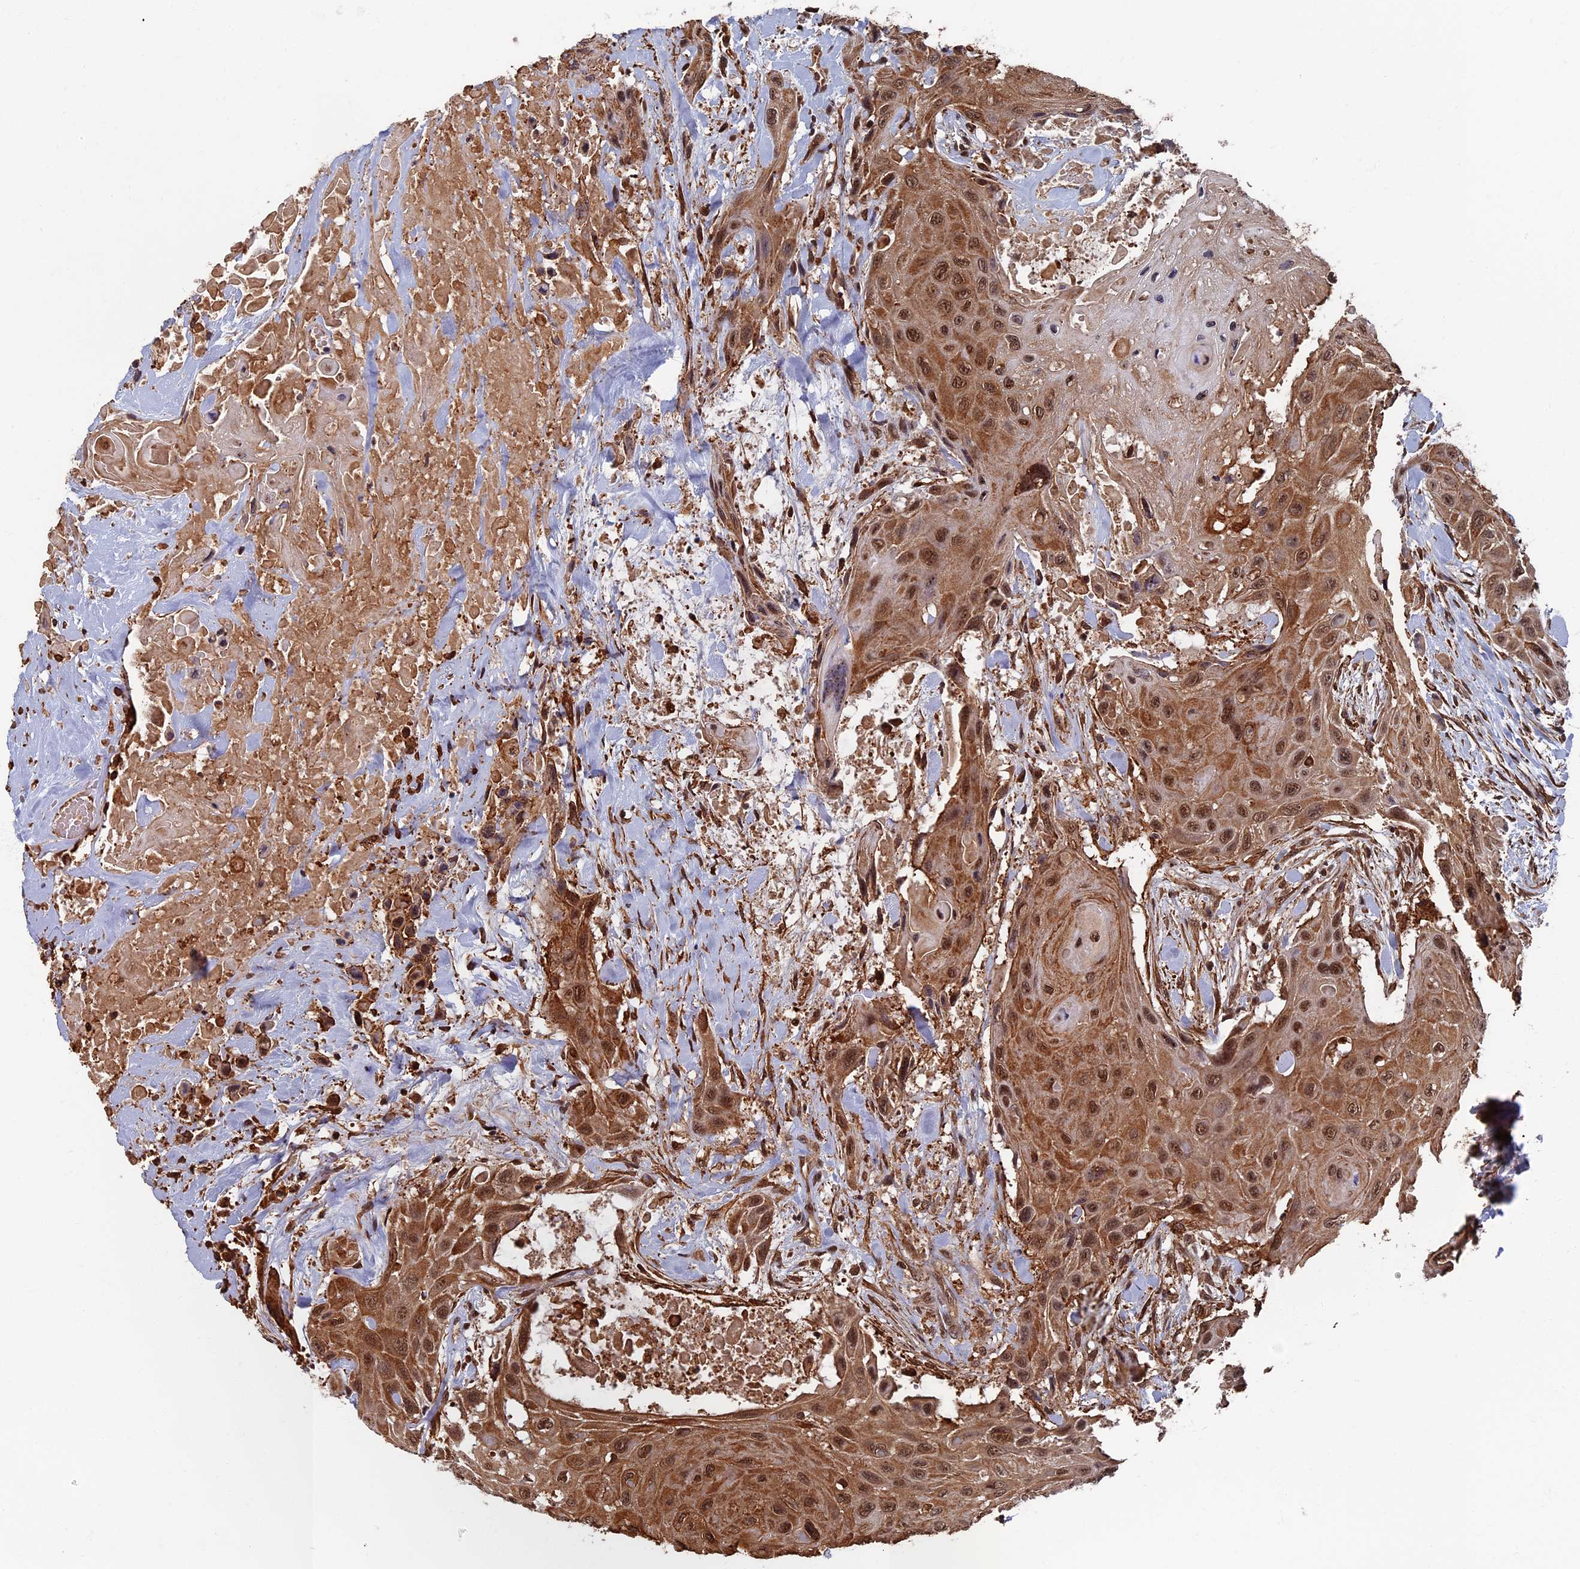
{"staining": {"intensity": "moderate", "quantity": ">75%", "location": "cytoplasmic/membranous,nuclear"}, "tissue": "head and neck cancer", "cell_type": "Tumor cells", "image_type": "cancer", "snomed": [{"axis": "morphology", "description": "Squamous cell carcinoma, NOS"}, {"axis": "topography", "description": "Head-Neck"}], "caption": "Immunohistochemistry (IHC) (DAB) staining of head and neck cancer (squamous cell carcinoma) demonstrates moderate cytoplasmic/membranous and nuclear protein expression in about >75% of tumor cells. (DAB IHC with brightfield microscopy, high magnification).", "gene": "CTDP1", "patient": {"sex": "male", "age": 81}}